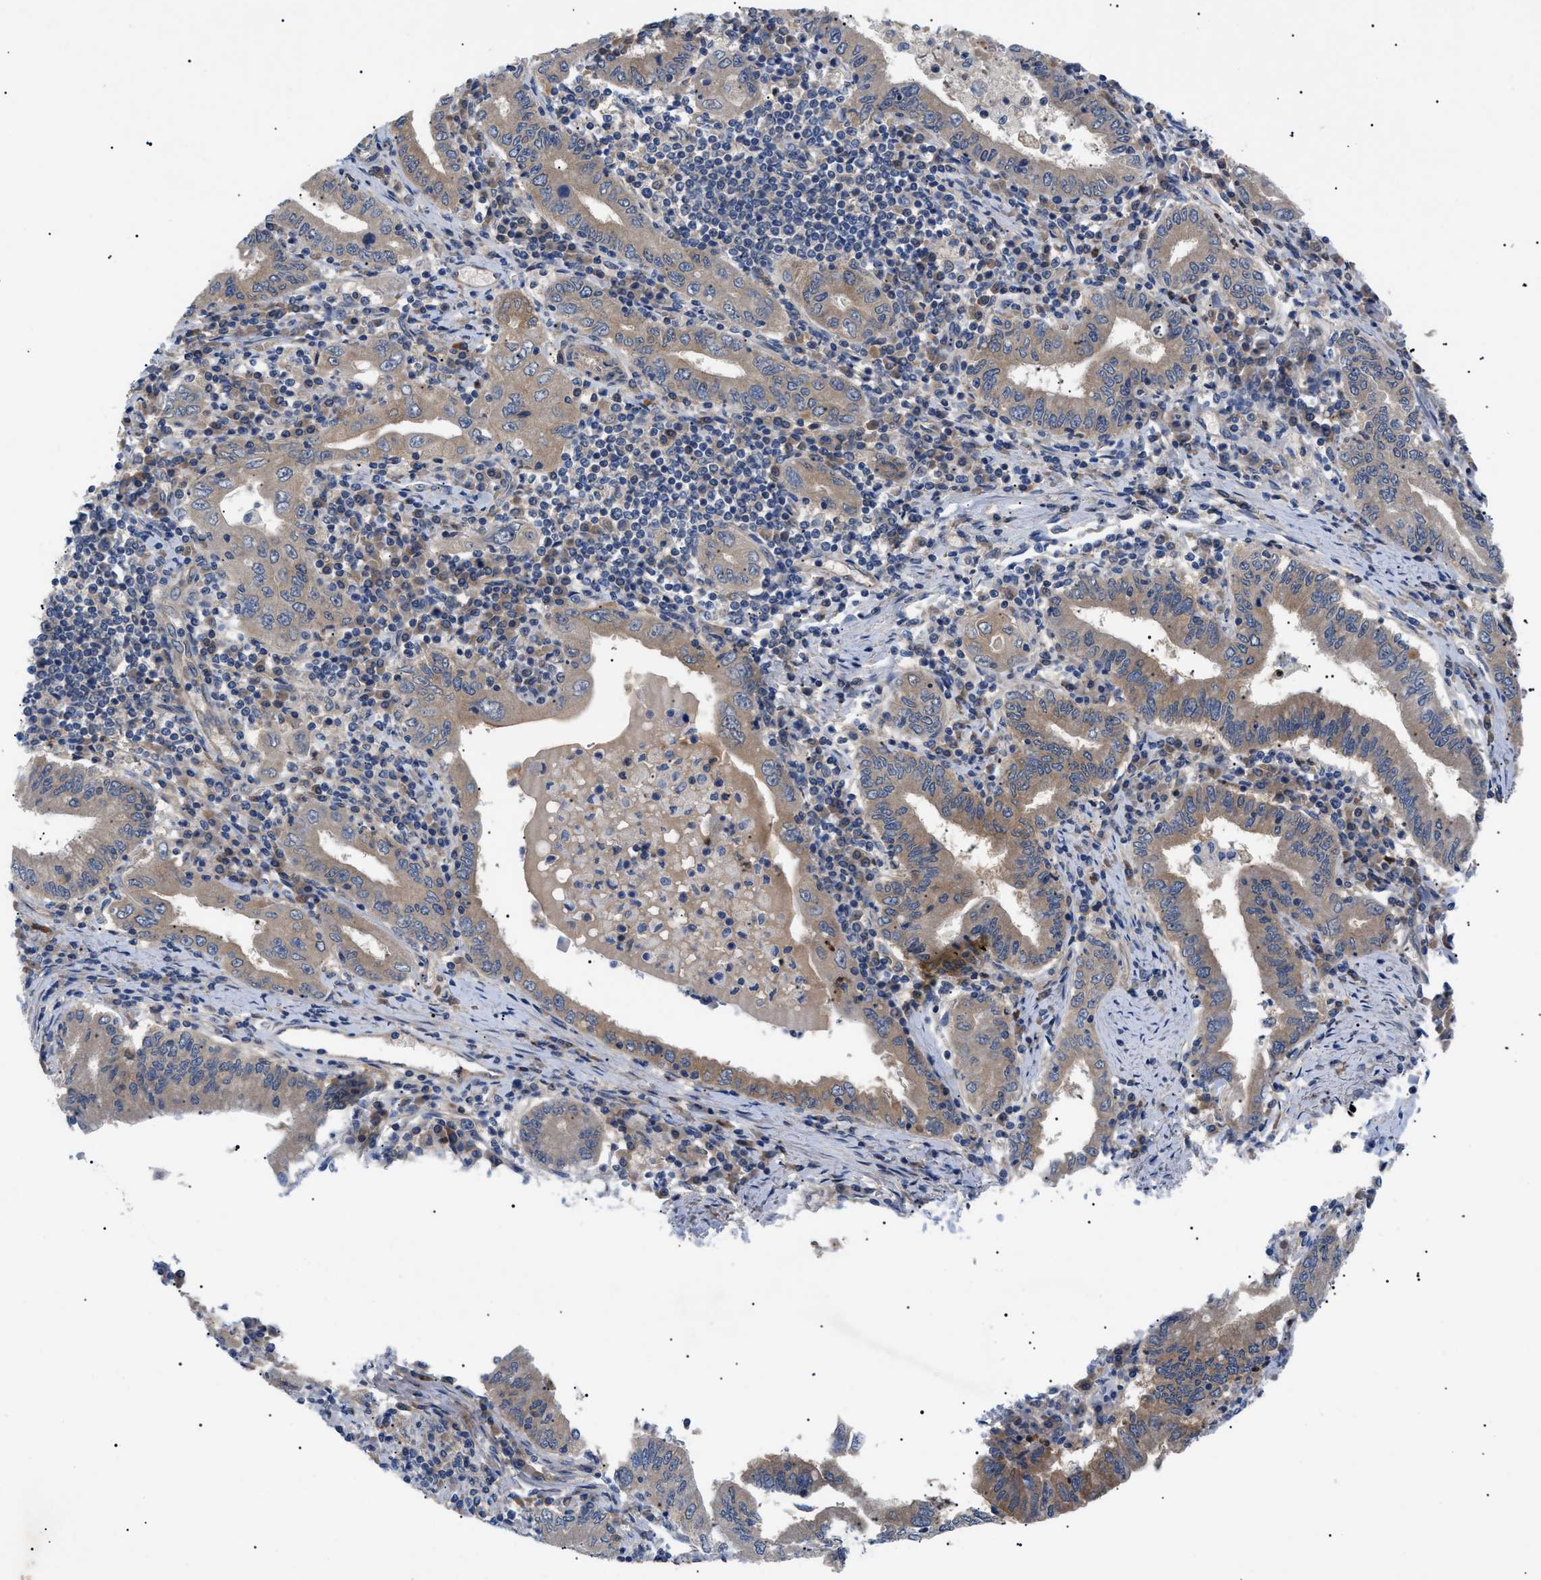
{"staining": {"intensity": "moderate", "quantity": ">75%", "location": "cytoplasmic/membranous"}, "tissue": "stomach cancer", "cell_type": "Tumor cells", "image_type": "cancer", "snomed": [{"axis": "morphology", "description": "Normal tissue, NOS"}, {"axis": "morphology", "description": "Adenocarcinoma, NOS"}, {"axis": "topography", "description": "Esophagus"}, {"axis": "topography", "description": "Stomach, upper"}, {"axis": "topography", "description": "Peripheral nerve tissue"}], "caption": "IHC of human stomach cancer displays medium levels of moderate cytoplasmic/membranous staining in approximately >75% of tumor cells.", "gene": "RIPK1", "patient": {"sex": "male", "age": 62}}